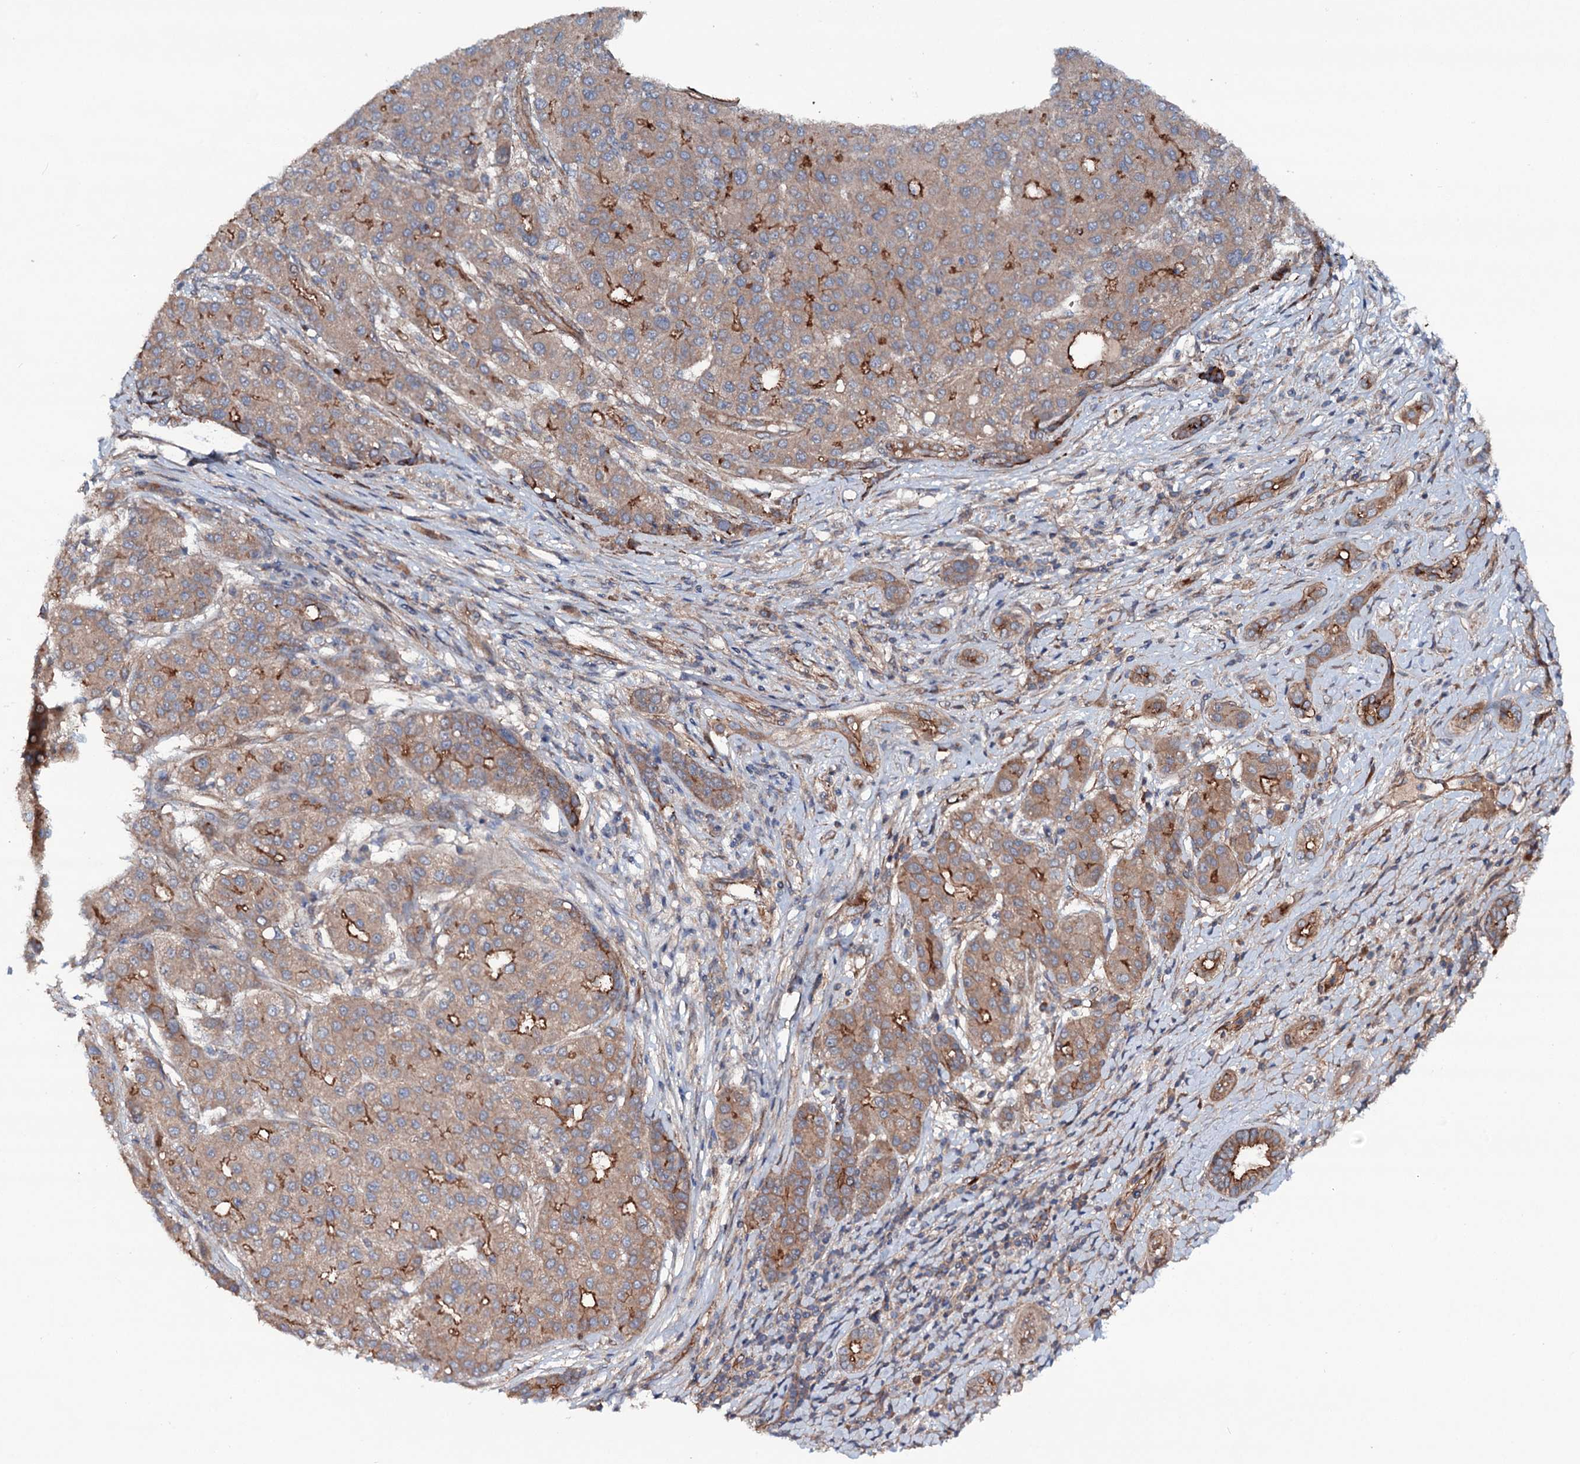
{"staining": {"intensity": "strong", "quantity": "25%-75%", "location": "cytoplasmic/membranous"}, "tissue": "liver cancer", "cell_type": "Tumor cells", "image_type": "cancer", "snomed": [{"axis": "morphology", "description": "Carcinoma, Hepatocellular, NOS"}, {"axis": "topography", "description": "Liver"}], "caption": "A photomicrograph showing strong cytoplasmic/membranous expression in approximately 25%-75% of tumor cells in liver hepatocellular carcinoma, as visualized by brown immunohistochemical staining.", "gene": "ADGRG4", "patient": {"sex": "male", "age": 65}}